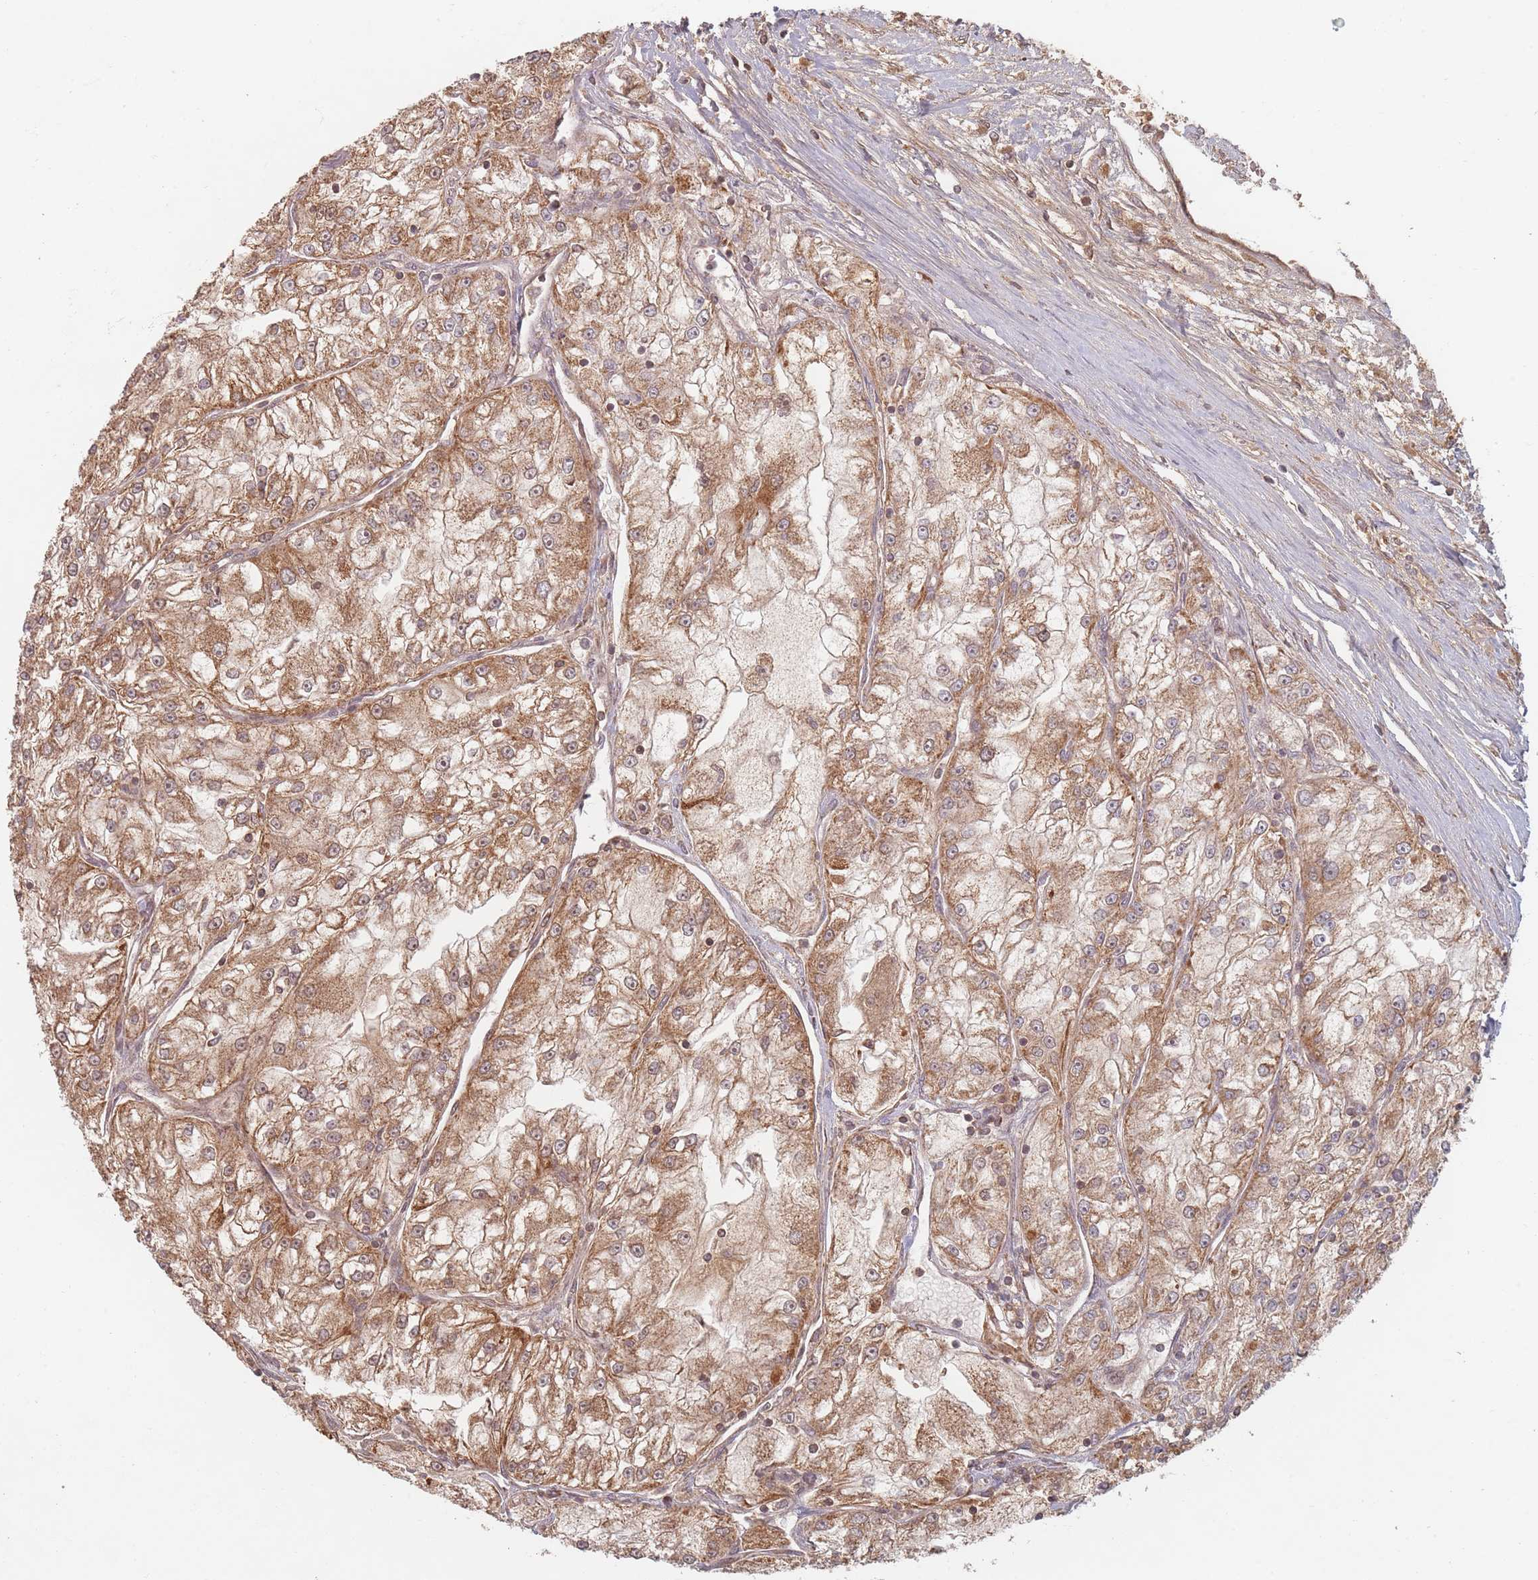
{"staining": {"intensity": "moderate", "quantity": ">75%", "location": "cytoplasmic/membranous"}, "tissue": "renal cancer", "cell_type": "Tumor cells", "image_type": "cancer", "snomed": [{"axis": "morphology", "description": "Adenocarcinoma, NOS"}, {"axis": "topography", "description": "Kidney"}], "caption": "The immunohistochemical stain shows moderate cytoplasmic/membranous staining in tumor cells of renal cancer (adenocarcinoma) tissue. (Stains: DAB in brown, nuclei in blue, Microscopy: brightfield microscopy at high magnification).", "gene": "OR2M4", "patient": {"sex": "female", "age": 72}}